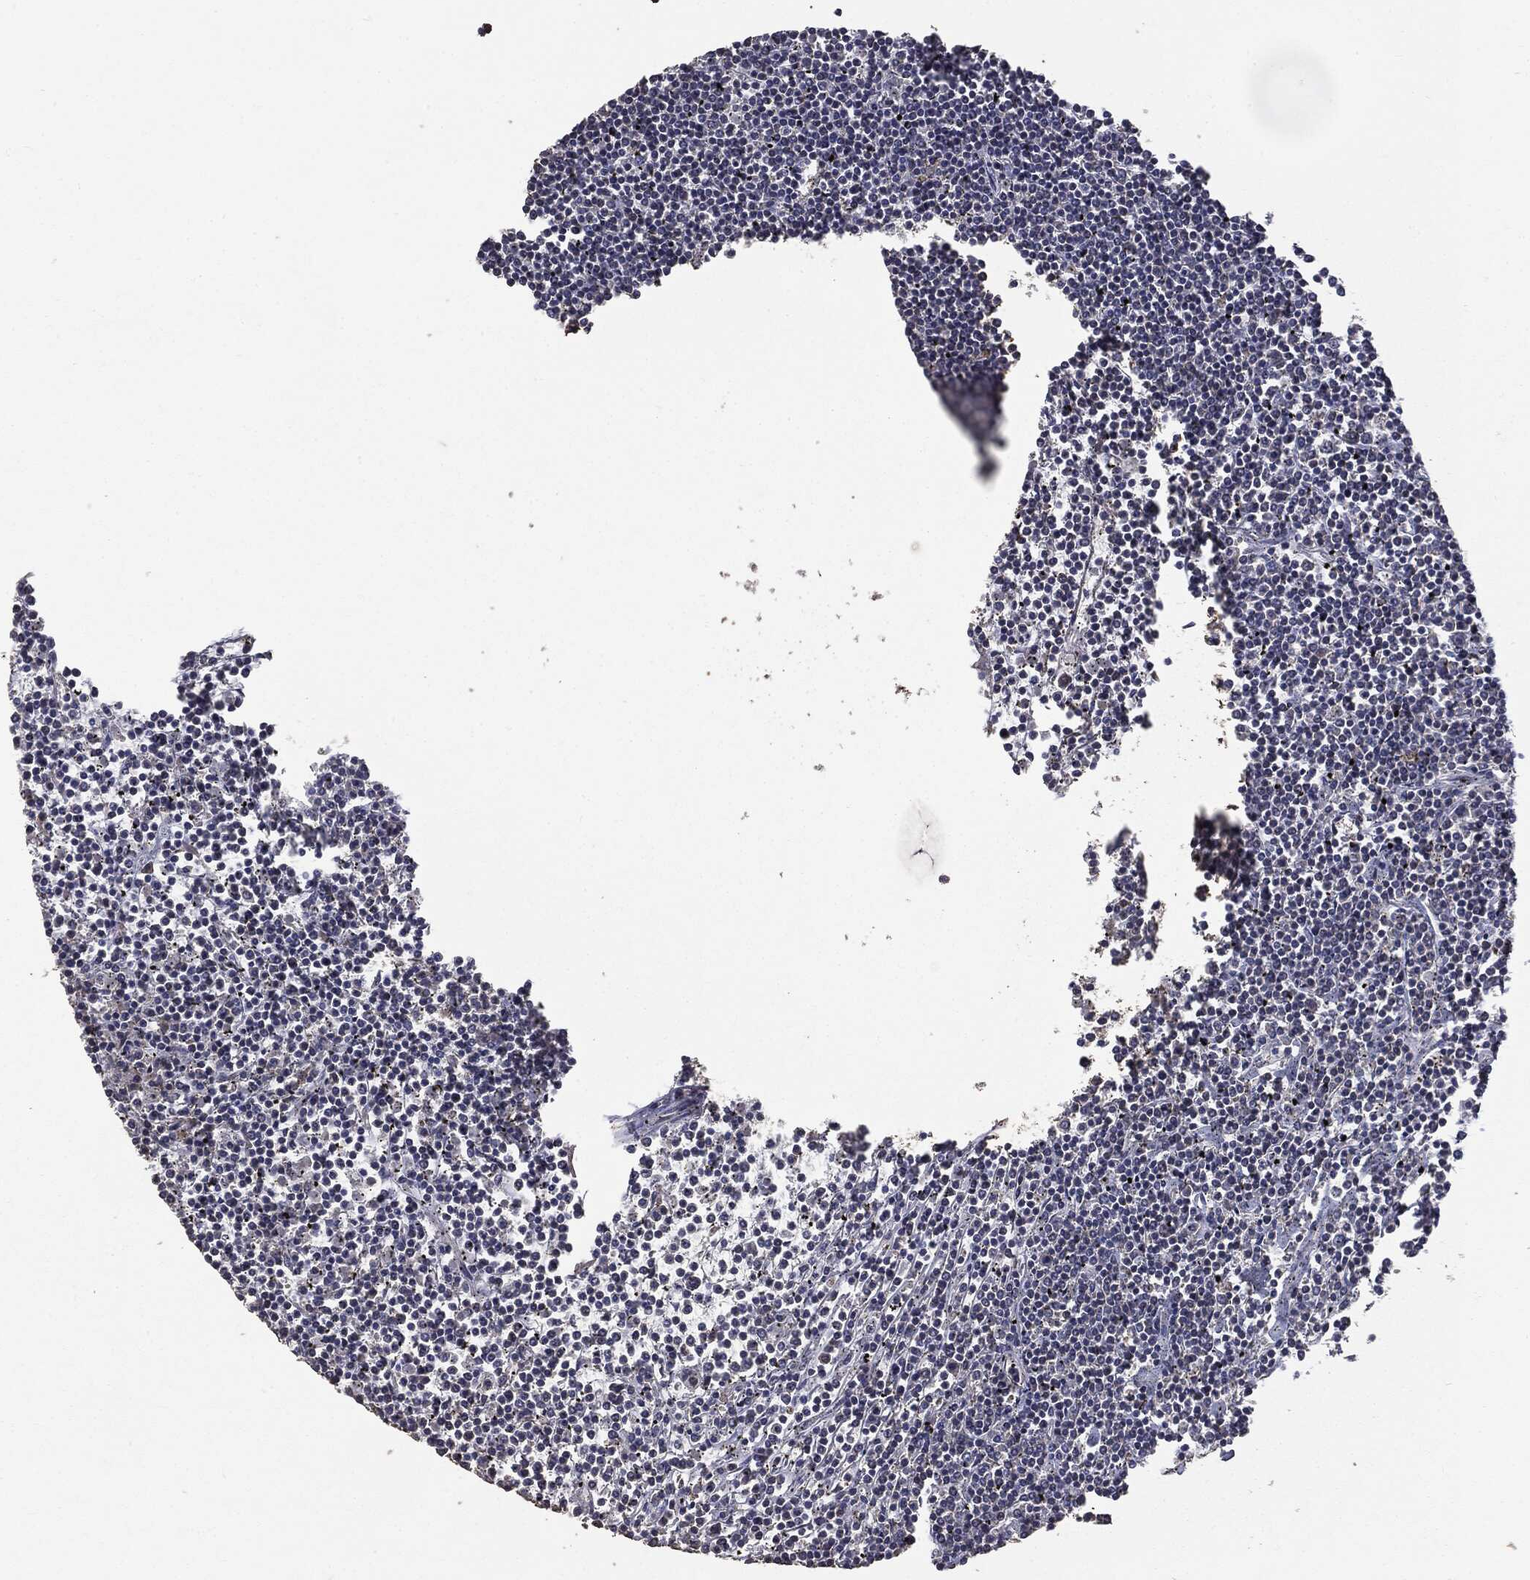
{"staining": {"intensity": "negative", "quantity": "none", "location": "none"}, "tissue": "lymphoma", "cell_type": "Tumor cells", "image_type": "cancer", "snomed": [{"axis": "morphology", "description": "Malignant lymphoma, non-Hodgkin's type, Low grade"}, {"axis": "topography", "description": "Spleen"}], "caption": "Immunohistochemical staining of low-grade malignant lymphoma, non-Hodgkin's type exhibits no significant staining in tumor cells.", "gene": "MTOR", "patient": {"sex": "female", "age": 19}}